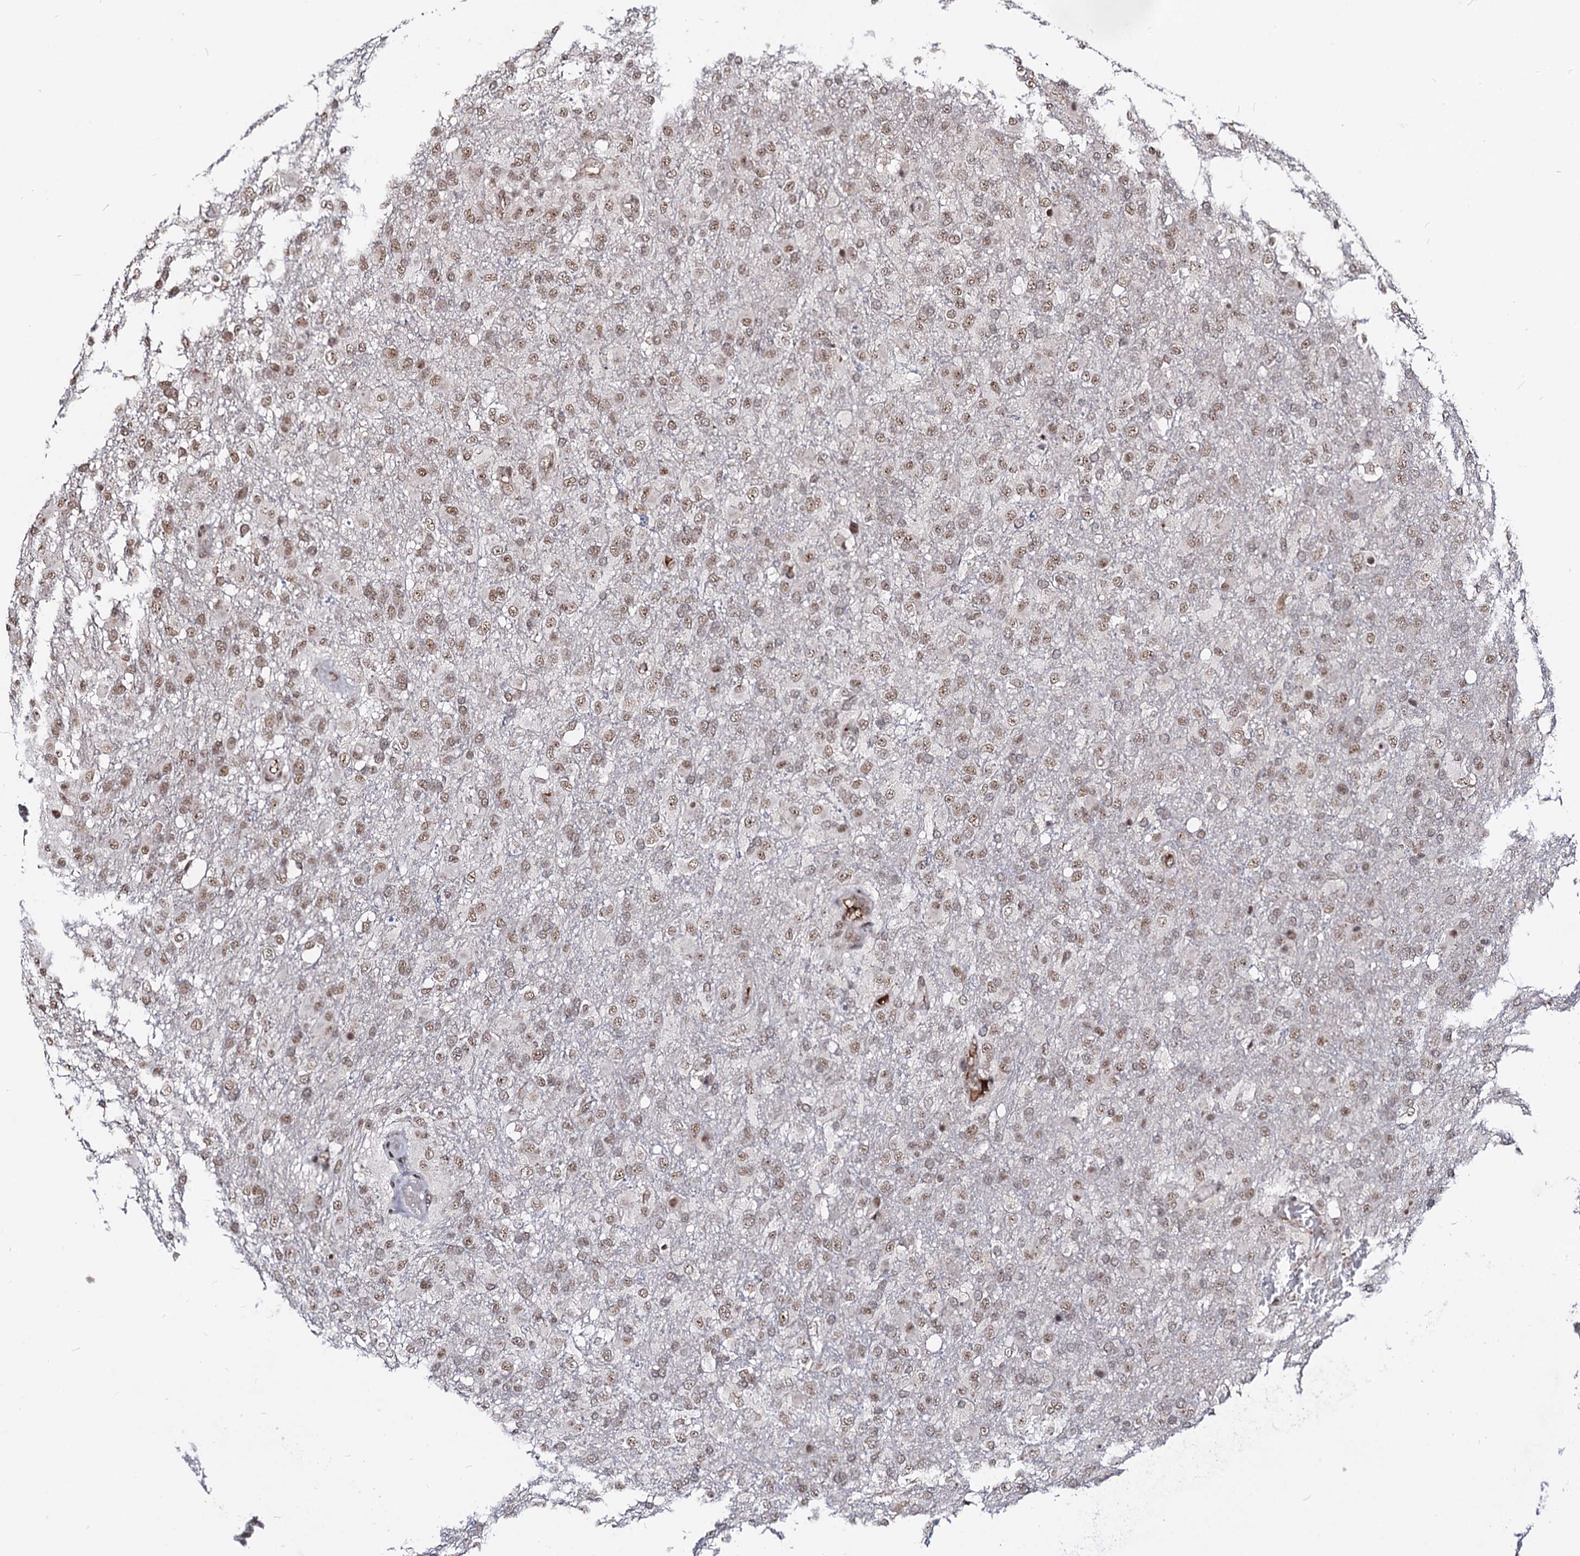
{"staining": {"intensity": "moderate", "quantity": ">75%", "location": "nuclear"}, "tissue": "glioma", "cell_type": "Tumor cells", "image_type": "cancer", "snomed": [{"axis": "morphology", "description": "Glioma, malignant, High grade"}, {"axis": "topography", "description": "Brain"}], "caption": "Immunohistochemical staining of high-grade glioma (malignant) shows medium levels of moderate nuclear protein staining in about >75% of tumor cells.", "gene": "SFSWAP", "patient": {"sex": "female", "age": 74}}